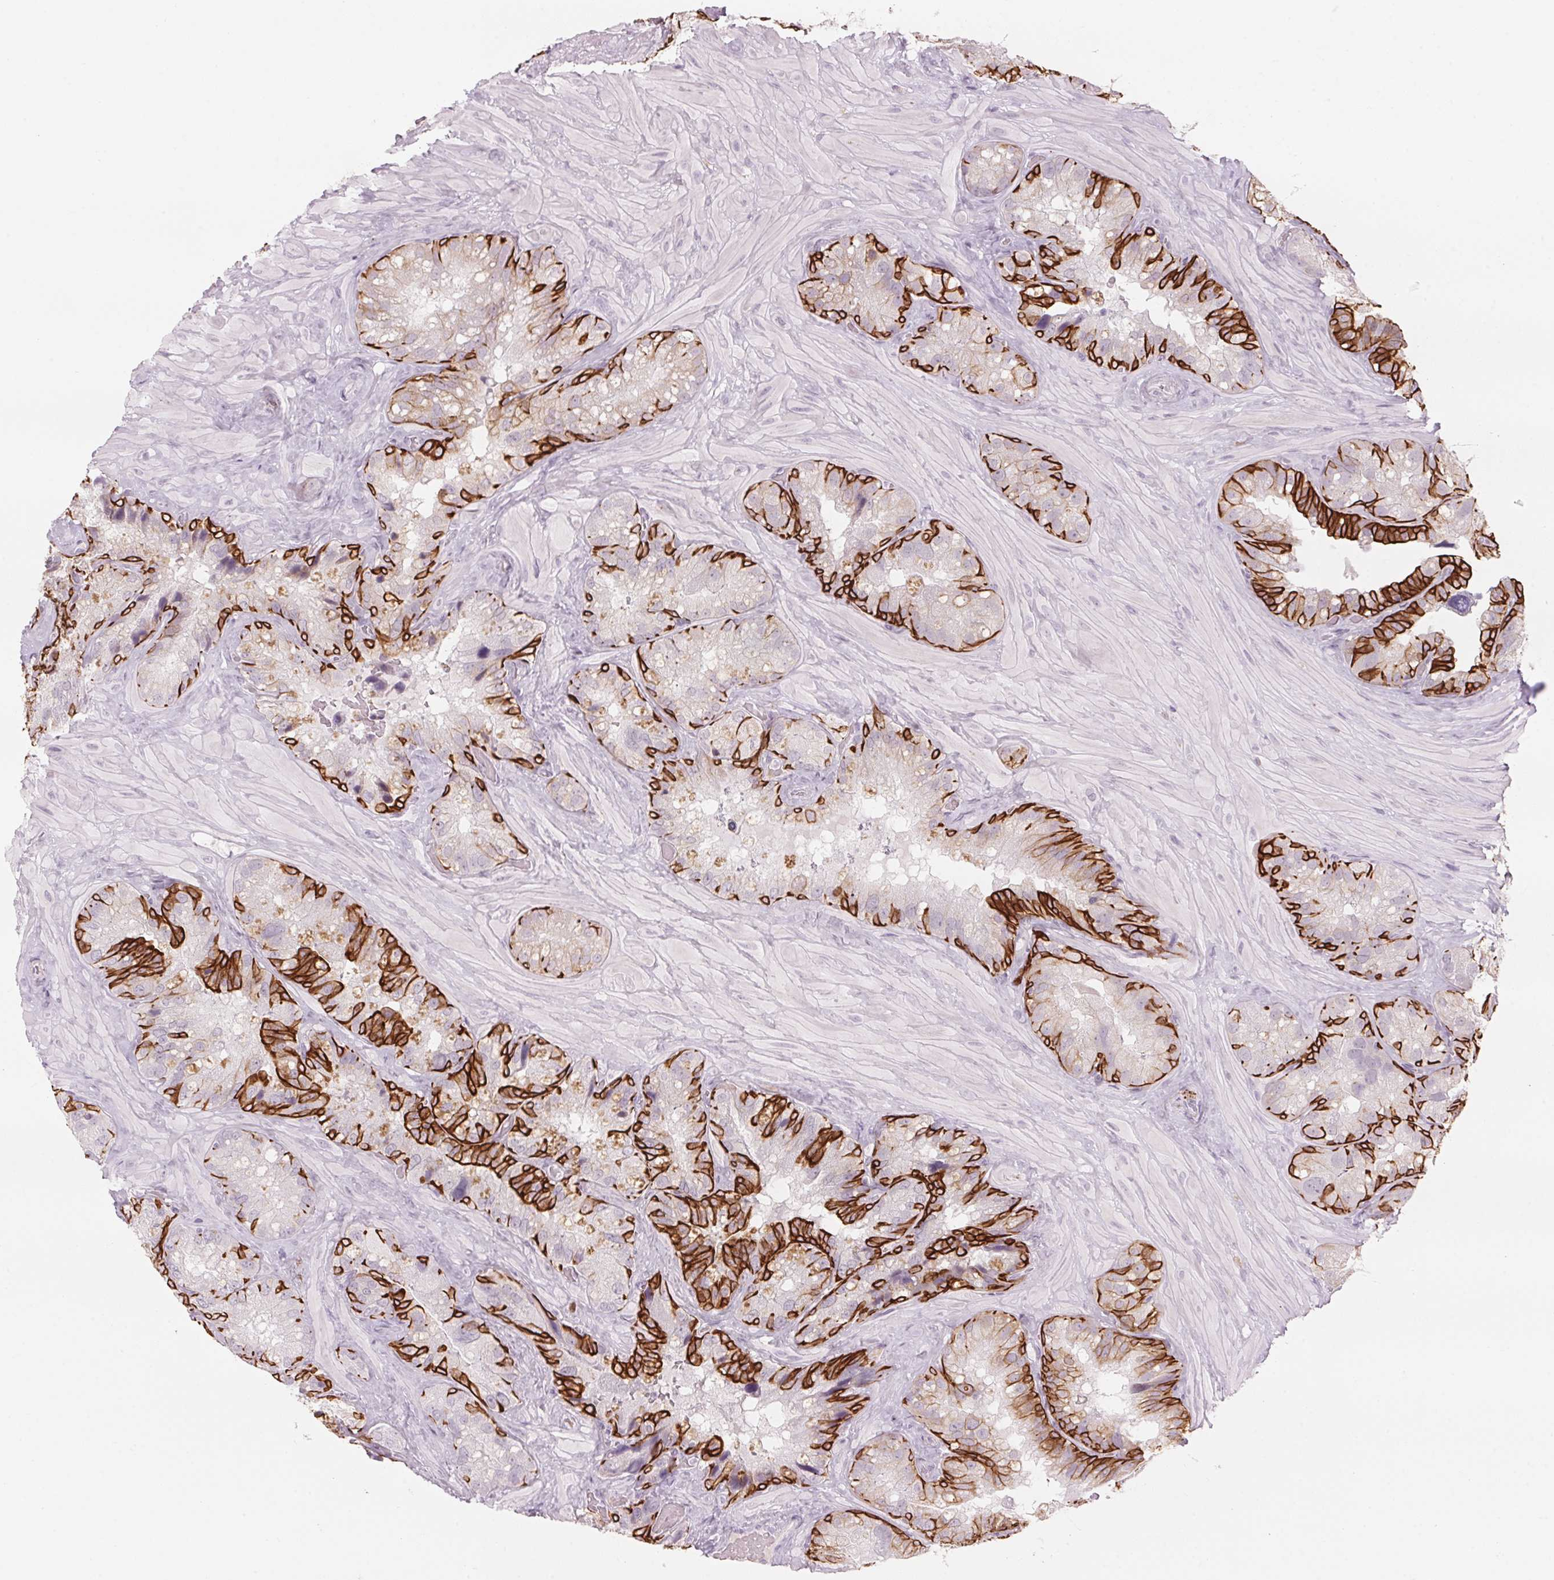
{"staining": {"intensity": "strong", "quantity": "25%-75%", "location": "cytoplasmic/membranous"}, "tissue": "seminal vesicle", "cell_type": "Glandular cells", "image_type": "normal", "snomed": [{"axis": "morphology", "description": "Normal tissue, NOS"}, {"axis": "topography", "description": "Seminal veicle"}], "caption": "Protein expression analysis of benign human seminal vesicle reveals strong cytoplasmic/membranous positivity in approximately 25%-75% of glandular cells.", "gene": "SCTR", "patient": {"sex": "male", "age": 60}}